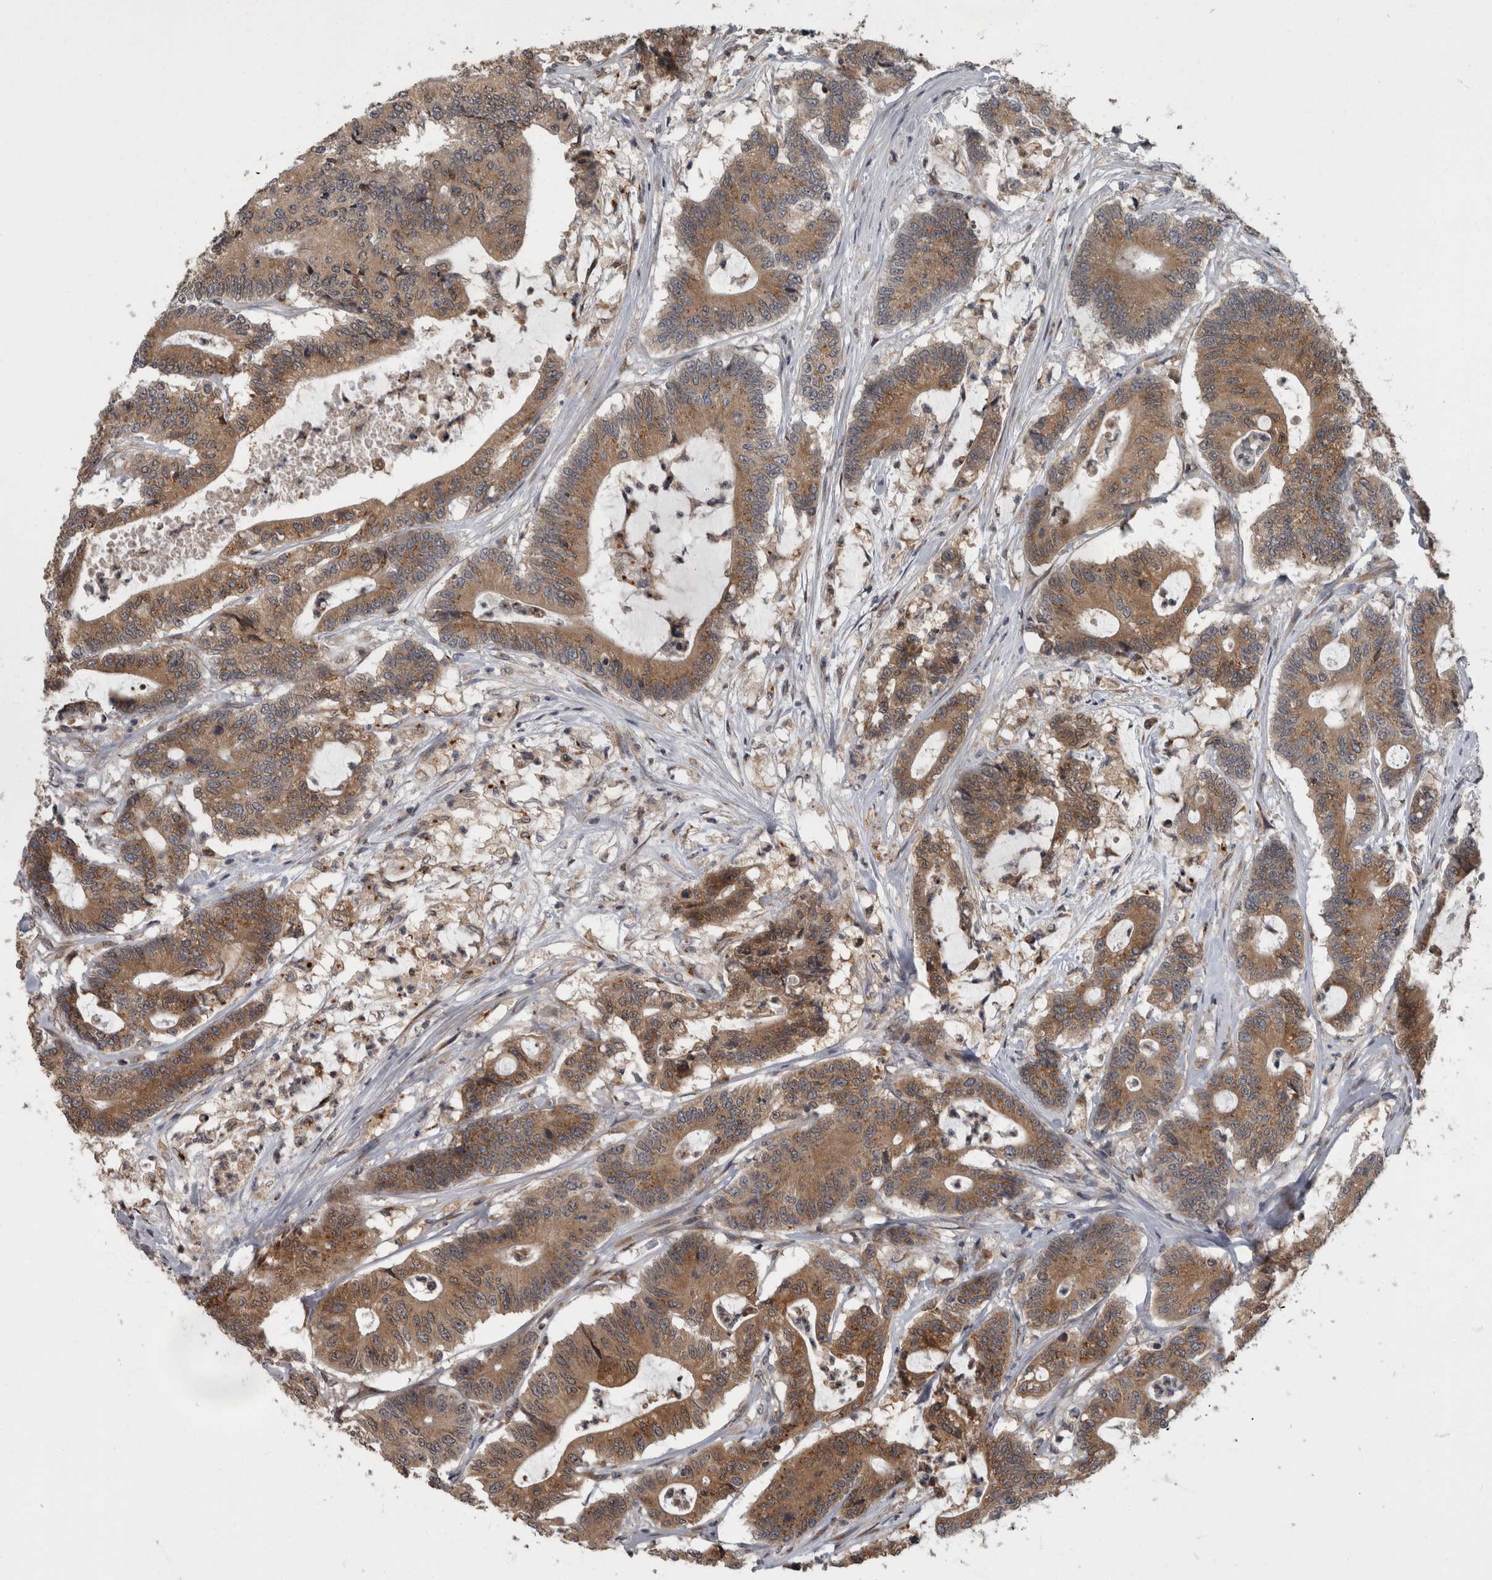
{"staining": {"intensity": "moderate", "quantity": ">75%", "location": "cytoplasmic/membranous"}, "tissue": "colorectal cancer", "cell_type": "Tumor cells", "image_type": "cancer", "snomed": [{"axis": "morphology", "description": "Adenocarcinoma, NOS"}, {"axis": "topography", "description": "Colon"}], "caption": "Moderate cytoplasmic/membranous positivity is appreciated in about >75% of tumor cells in colorectal cancer.", "gene": "LMAN2L", "patient": {"sex": "female", "age": 84}}